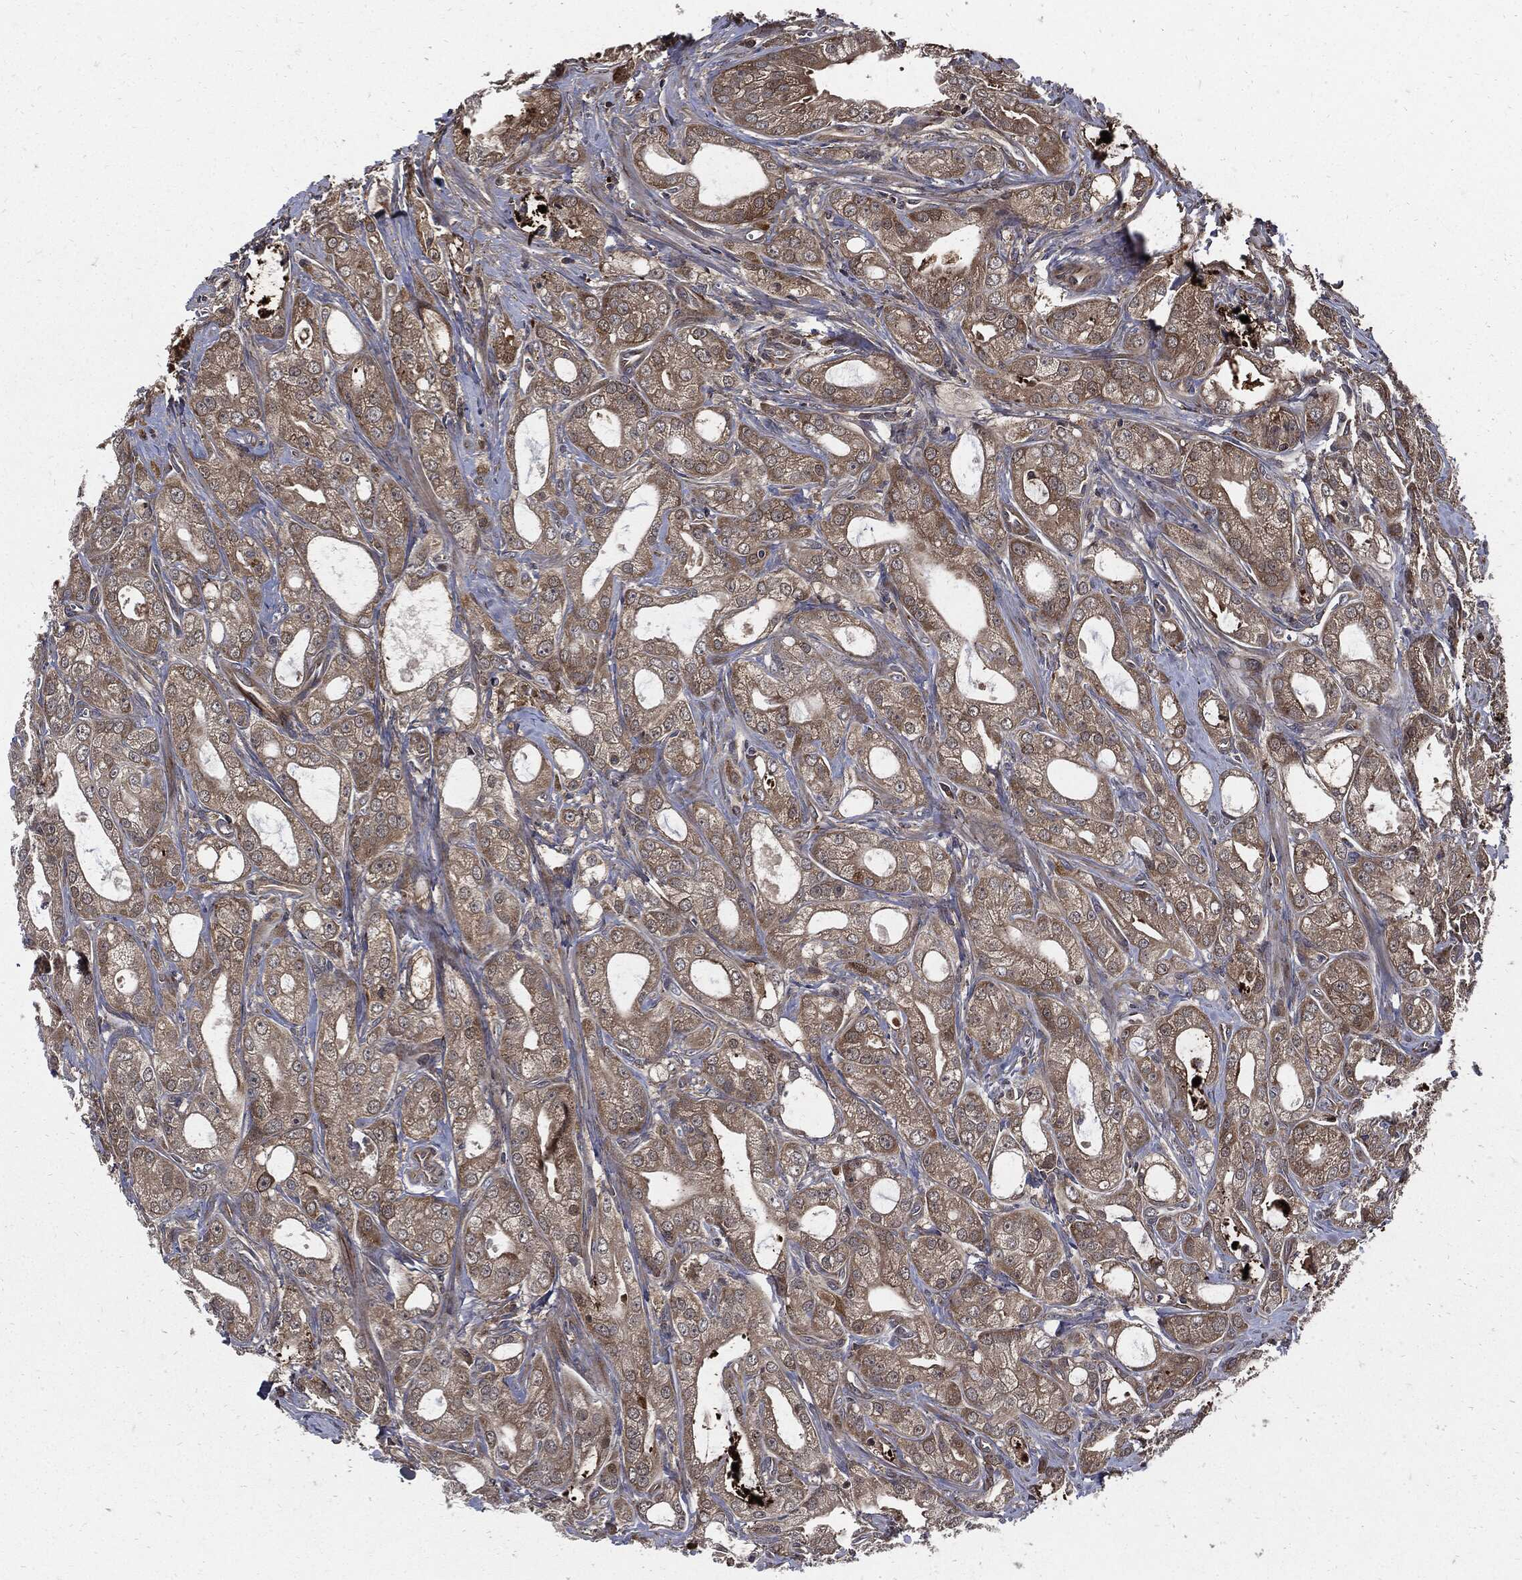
{"staining": {"intensity": "moderate", "quantity": "25%-75%", "location": "cytoplasmic/membranous"}, "tissue": "prostate cancer", "cell_type": "Tumor cells", "image_type": "cancer", "snomed": [{"axis": "morphology", "description": "Adenocarcinoma, NOS"}, {"axis": "morphology", "description": "Adenocarcinoma, High grade"}, {"axis": "topography", "description": "Prostate"}], "caption": "Tumor cells display medium levels of moderate cytoplasmic/membranous positivity in approximately 25%-75% of cells in prostate cancer (adenocarcinoma).", "gene": "CLU", "patient": {"sex": "male", "age": 70}}